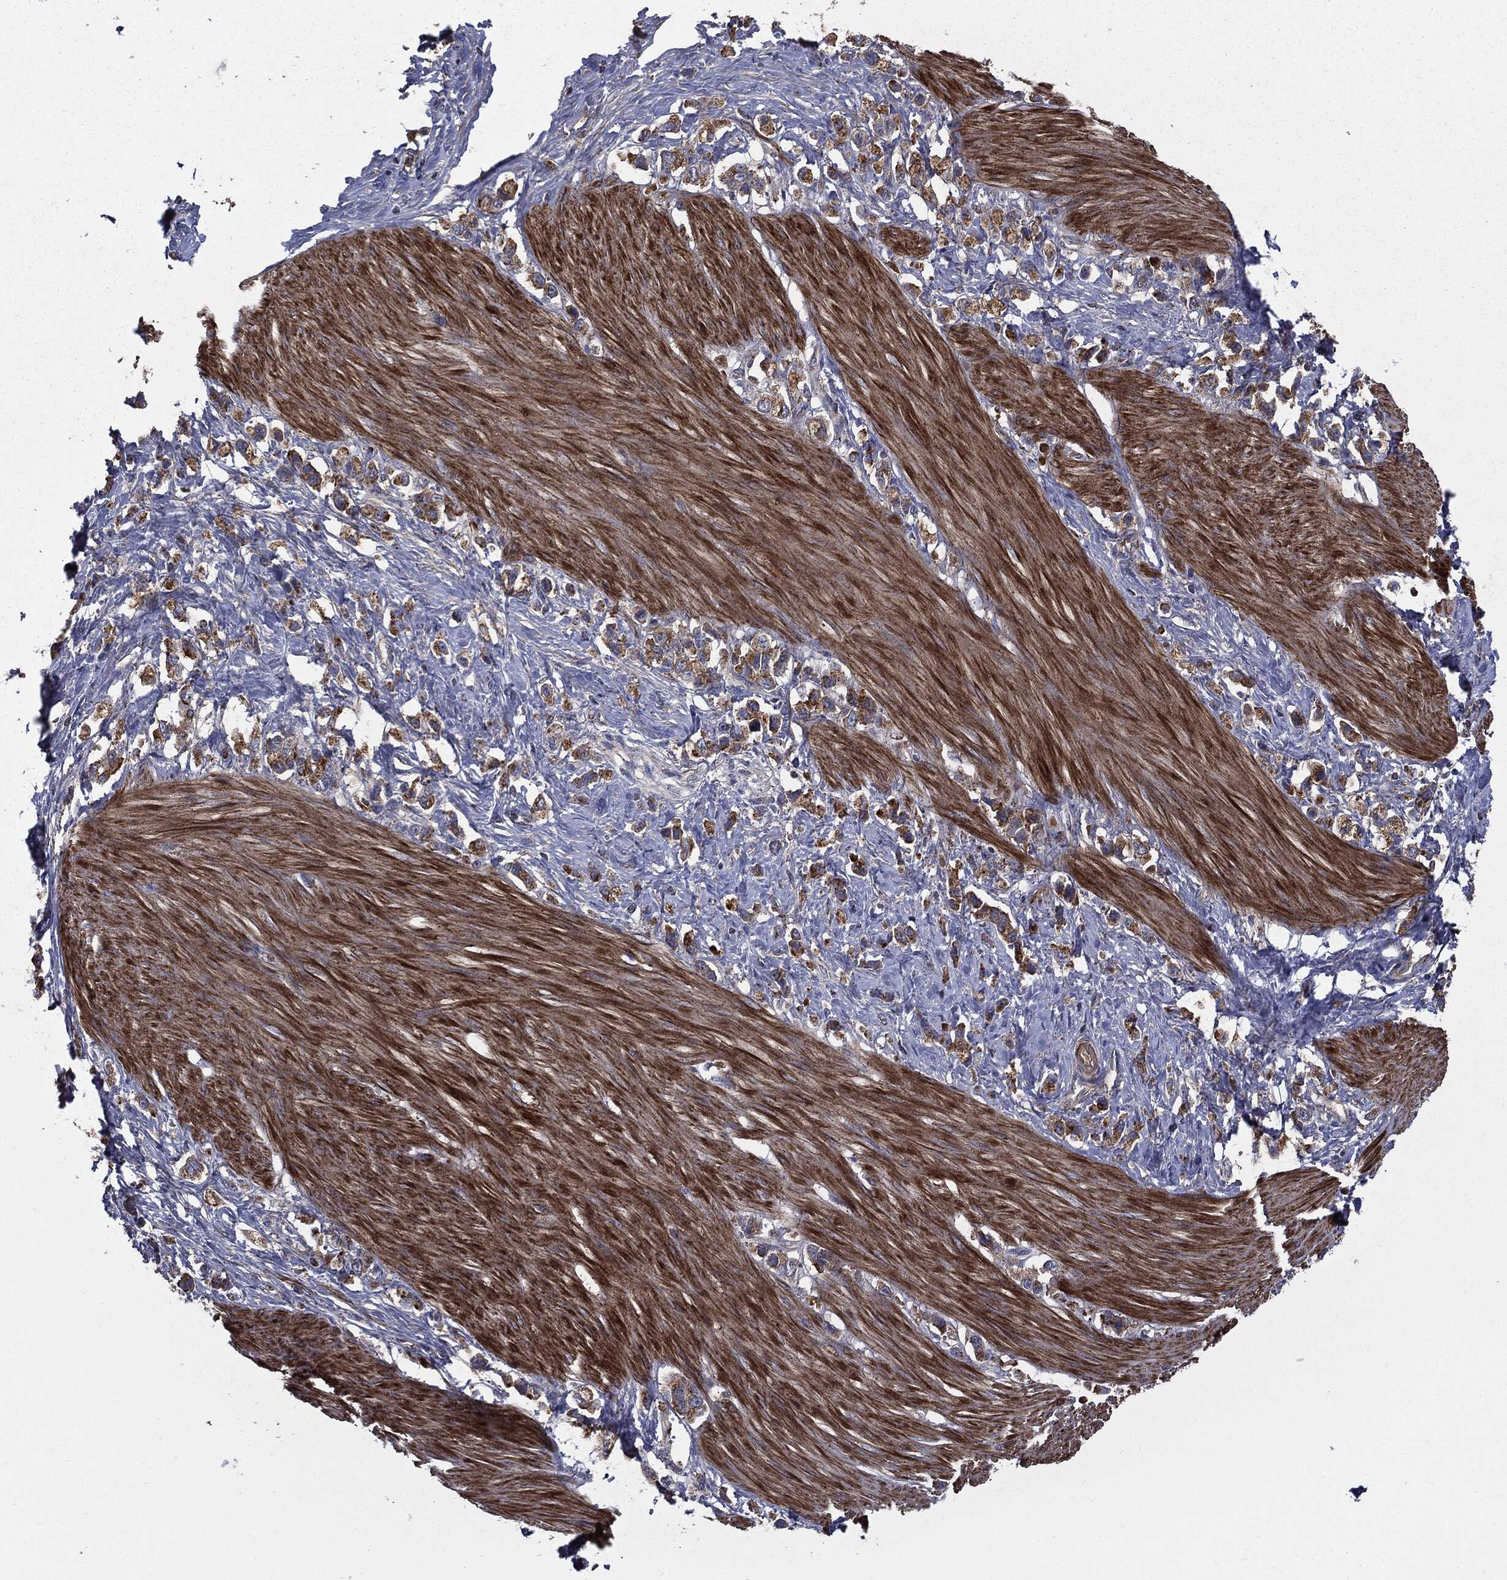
{"staining": {"intensity": "moderate", "quantity": "25%-75%", "location": "cytoplasmic/membranous"}, "tissue": "stomach cancer", "cell_type": "Tumor cells", "image_type": "cancer", "snomed": [{"axis": "morphology", "description": "Normal tissue, NOS"}, {"axis": "morphology", "description": "Adenocarcinoma, NOS"}, {"axis": "morphology", "description": "Adenocarcinoma, High grade"}, {"axis": "topography", "description": "Stomach, upper"}, {"axis": "topography", "description": "Stomach"}], "caption": "Moderate cytoplasmic/membranous staining is present in approximately 25%-75% of tumor cells in high-grade adenocarcinoma (stomach).", "gene": "PDCD6IP", "patient": {"sex": "female", "age": 65}}